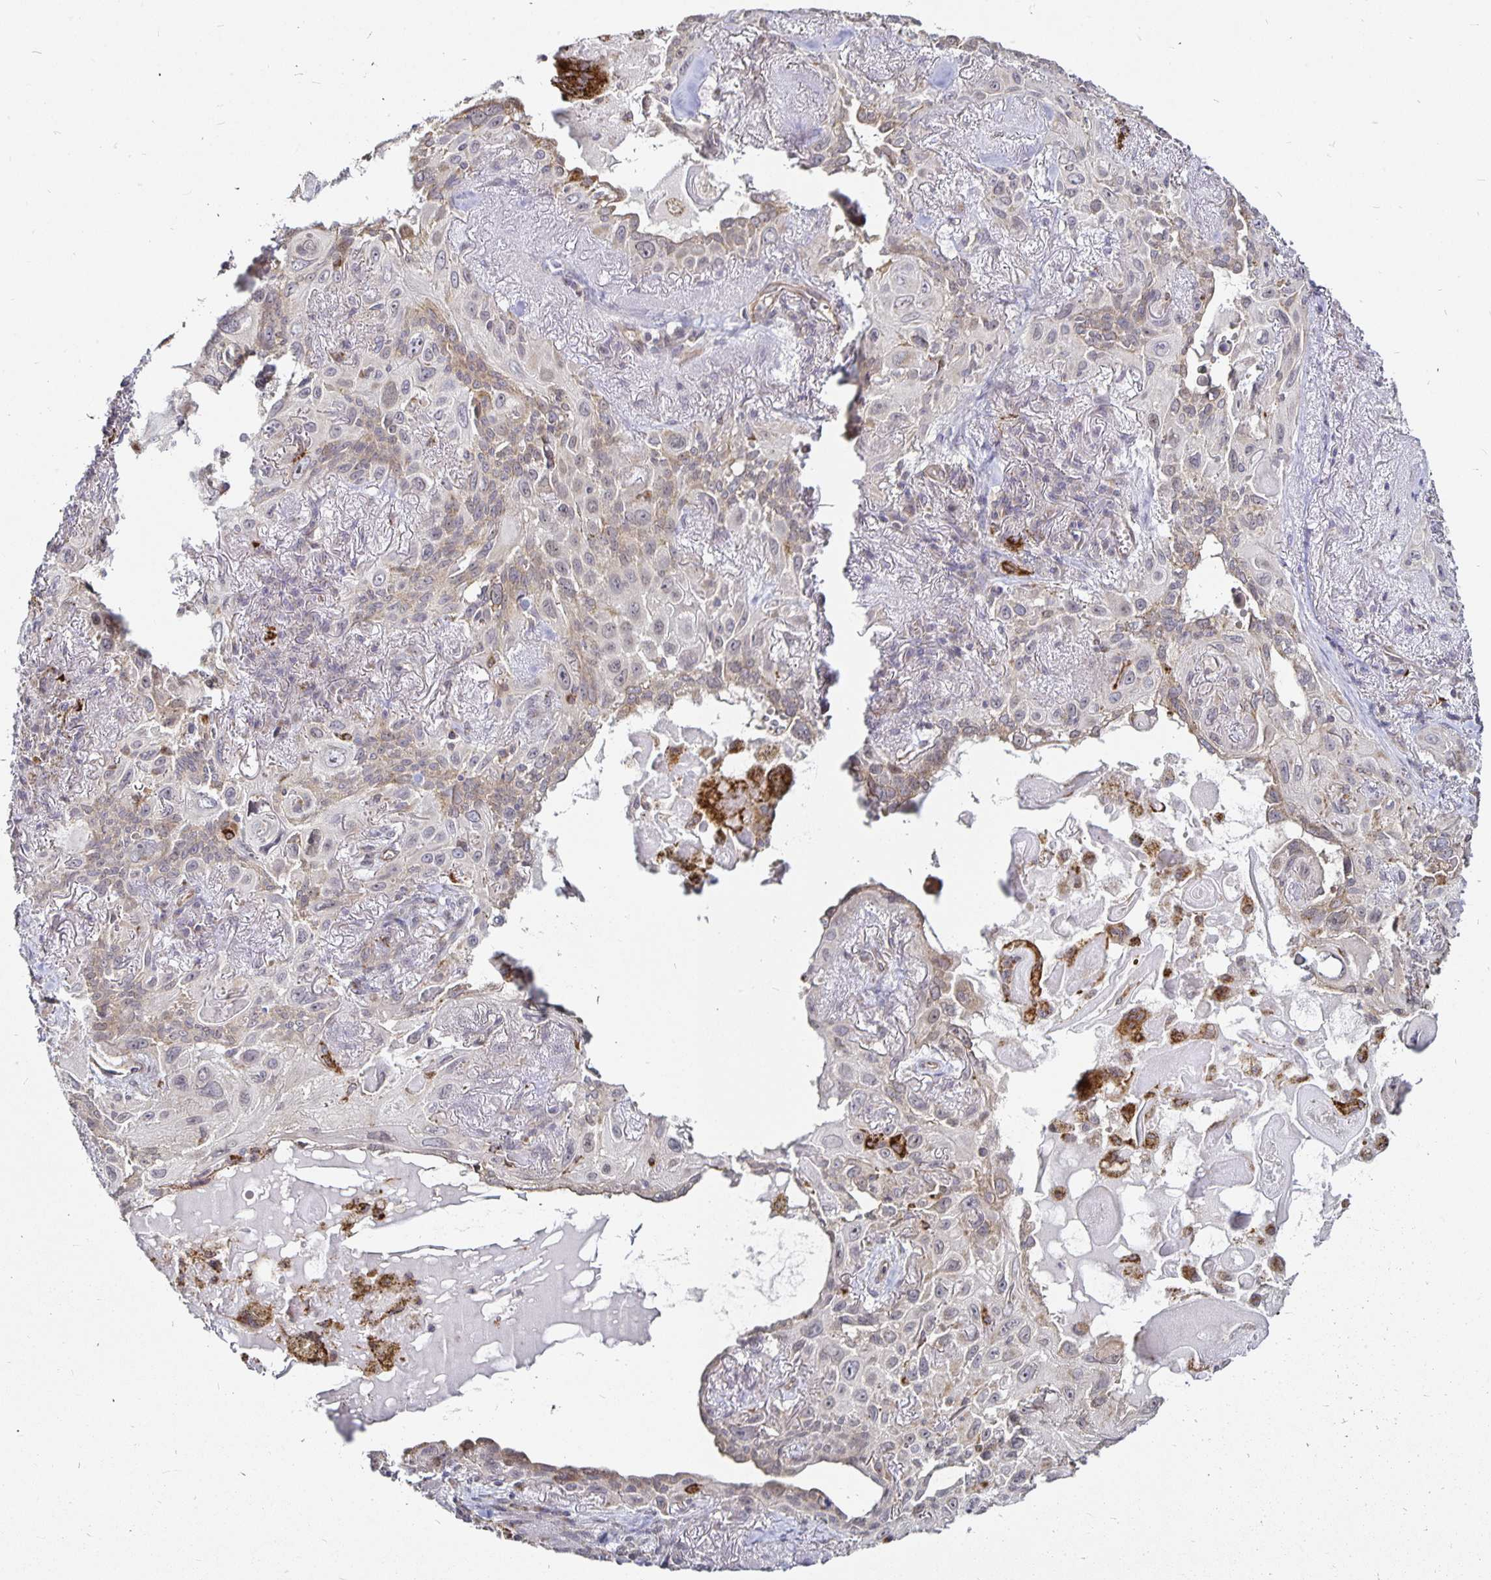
{"staining": {"intensity": "moderate", "quantity": "<25%", "location": "cytoplasmic/membranous"}, "tissue": "lung cancer", "cell_type": "Tumor cells", "image_type": "cancer", "snomed": [{"axis": "morphology", "description": "Squamous cell carcinoma, NOS"}, {"axis": "topography", "description": "Lung"}], "caption": "IHC photomicrograph of human lung cancer (squamous cell carcinoma) stained for a protein (brown), which displays low levels of moderate cytoplasmic/membranous staining in about <25% of tumor cells.", "gene": "CYP27A1", "patient": {"sex": "male", "age": 79}}